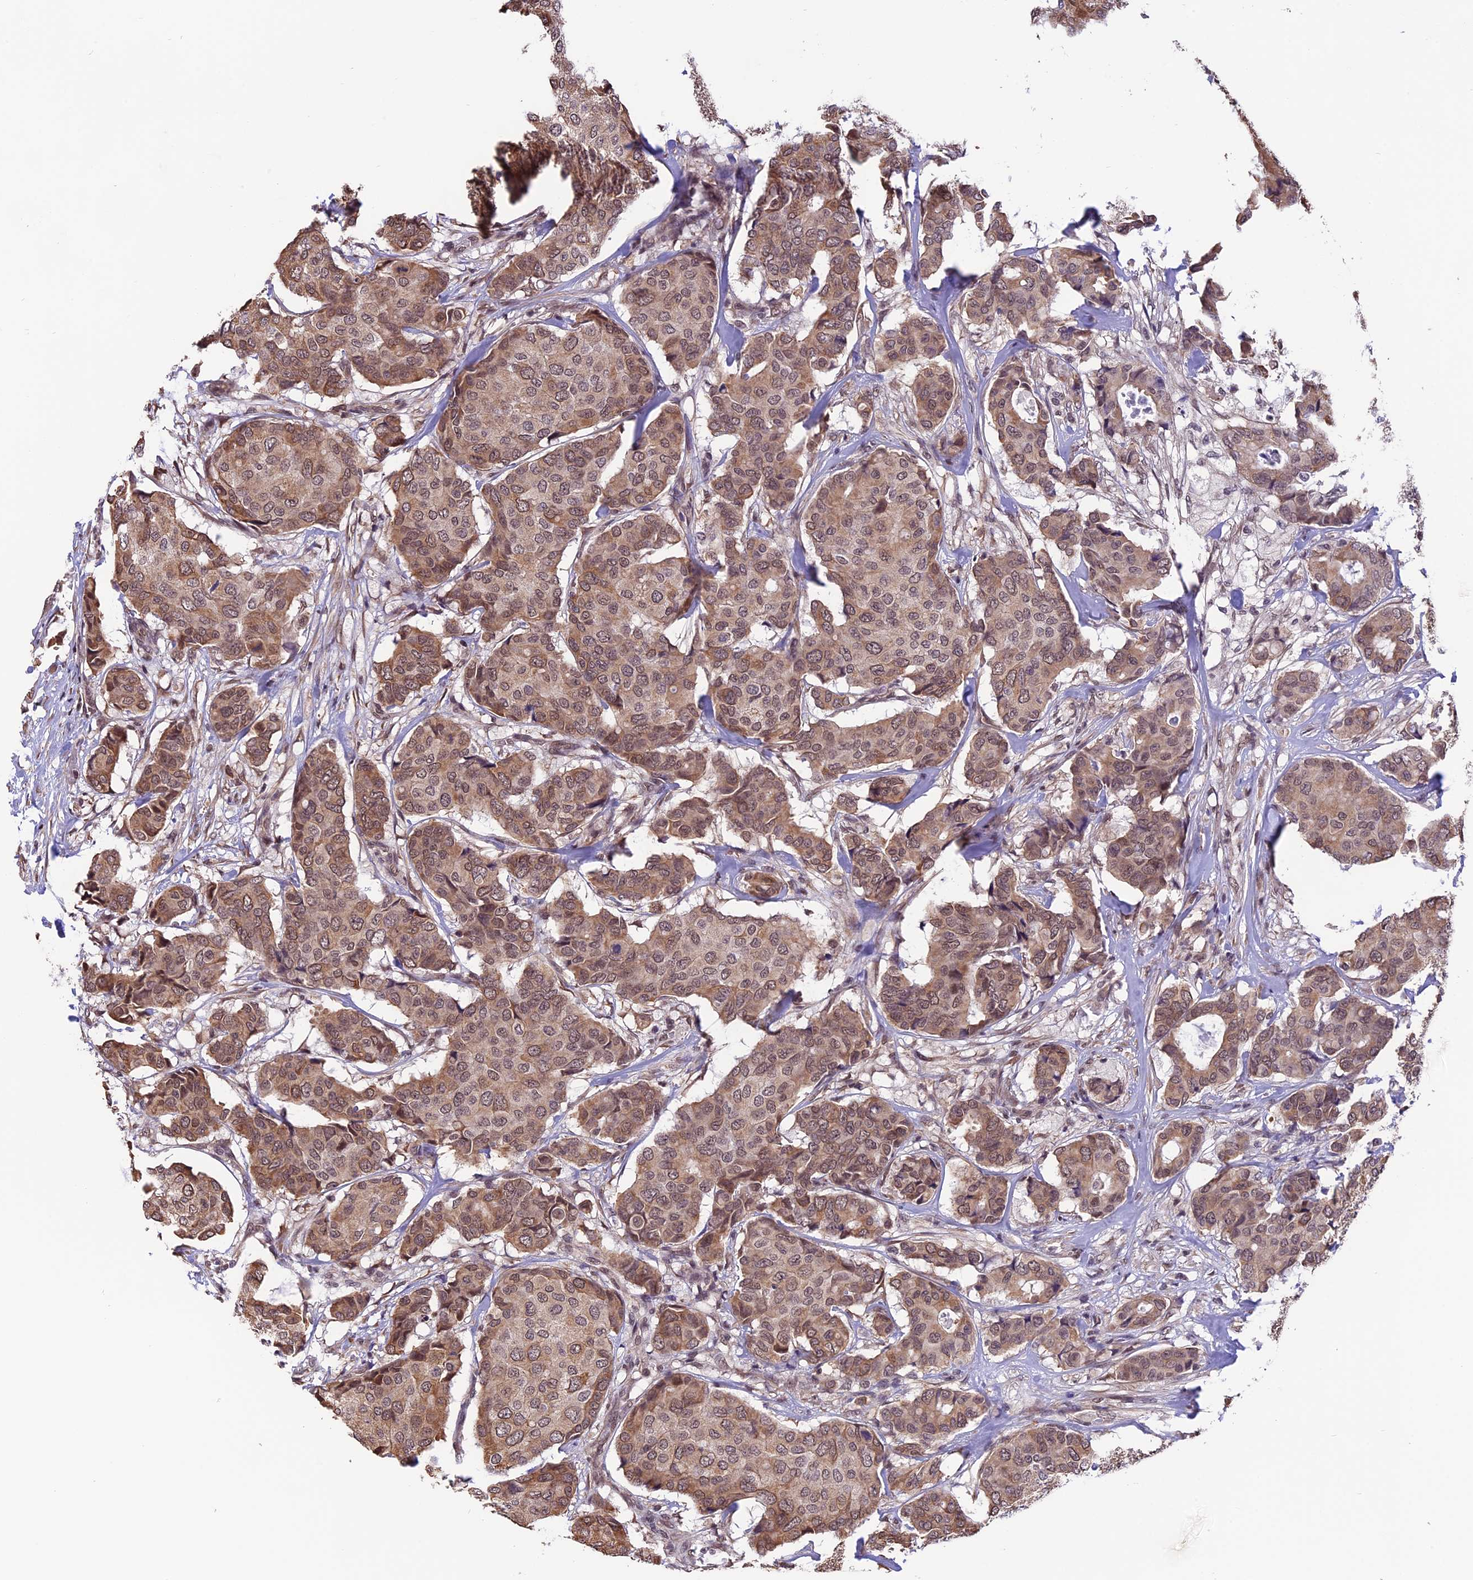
{"staining": {"intensity": "moderate", "quantity": ">75%", "location": "nuclear"}, "tissue": "breast cancer", "cell_type": "Tumor cells", "image_type": "cancer", "snomed": [{"axis": "morphology", "description": "Duct carcinoma"}, {"axis": "topography", "description": "Breast"}], "caption": "Brown immunohistochemical staining in breast cancer demonstrates moderate nuclear positivity in approximately >75% of tumor cells.", "gene": "ZC3H4", "patient": {"sex": "female", "age": 75}}